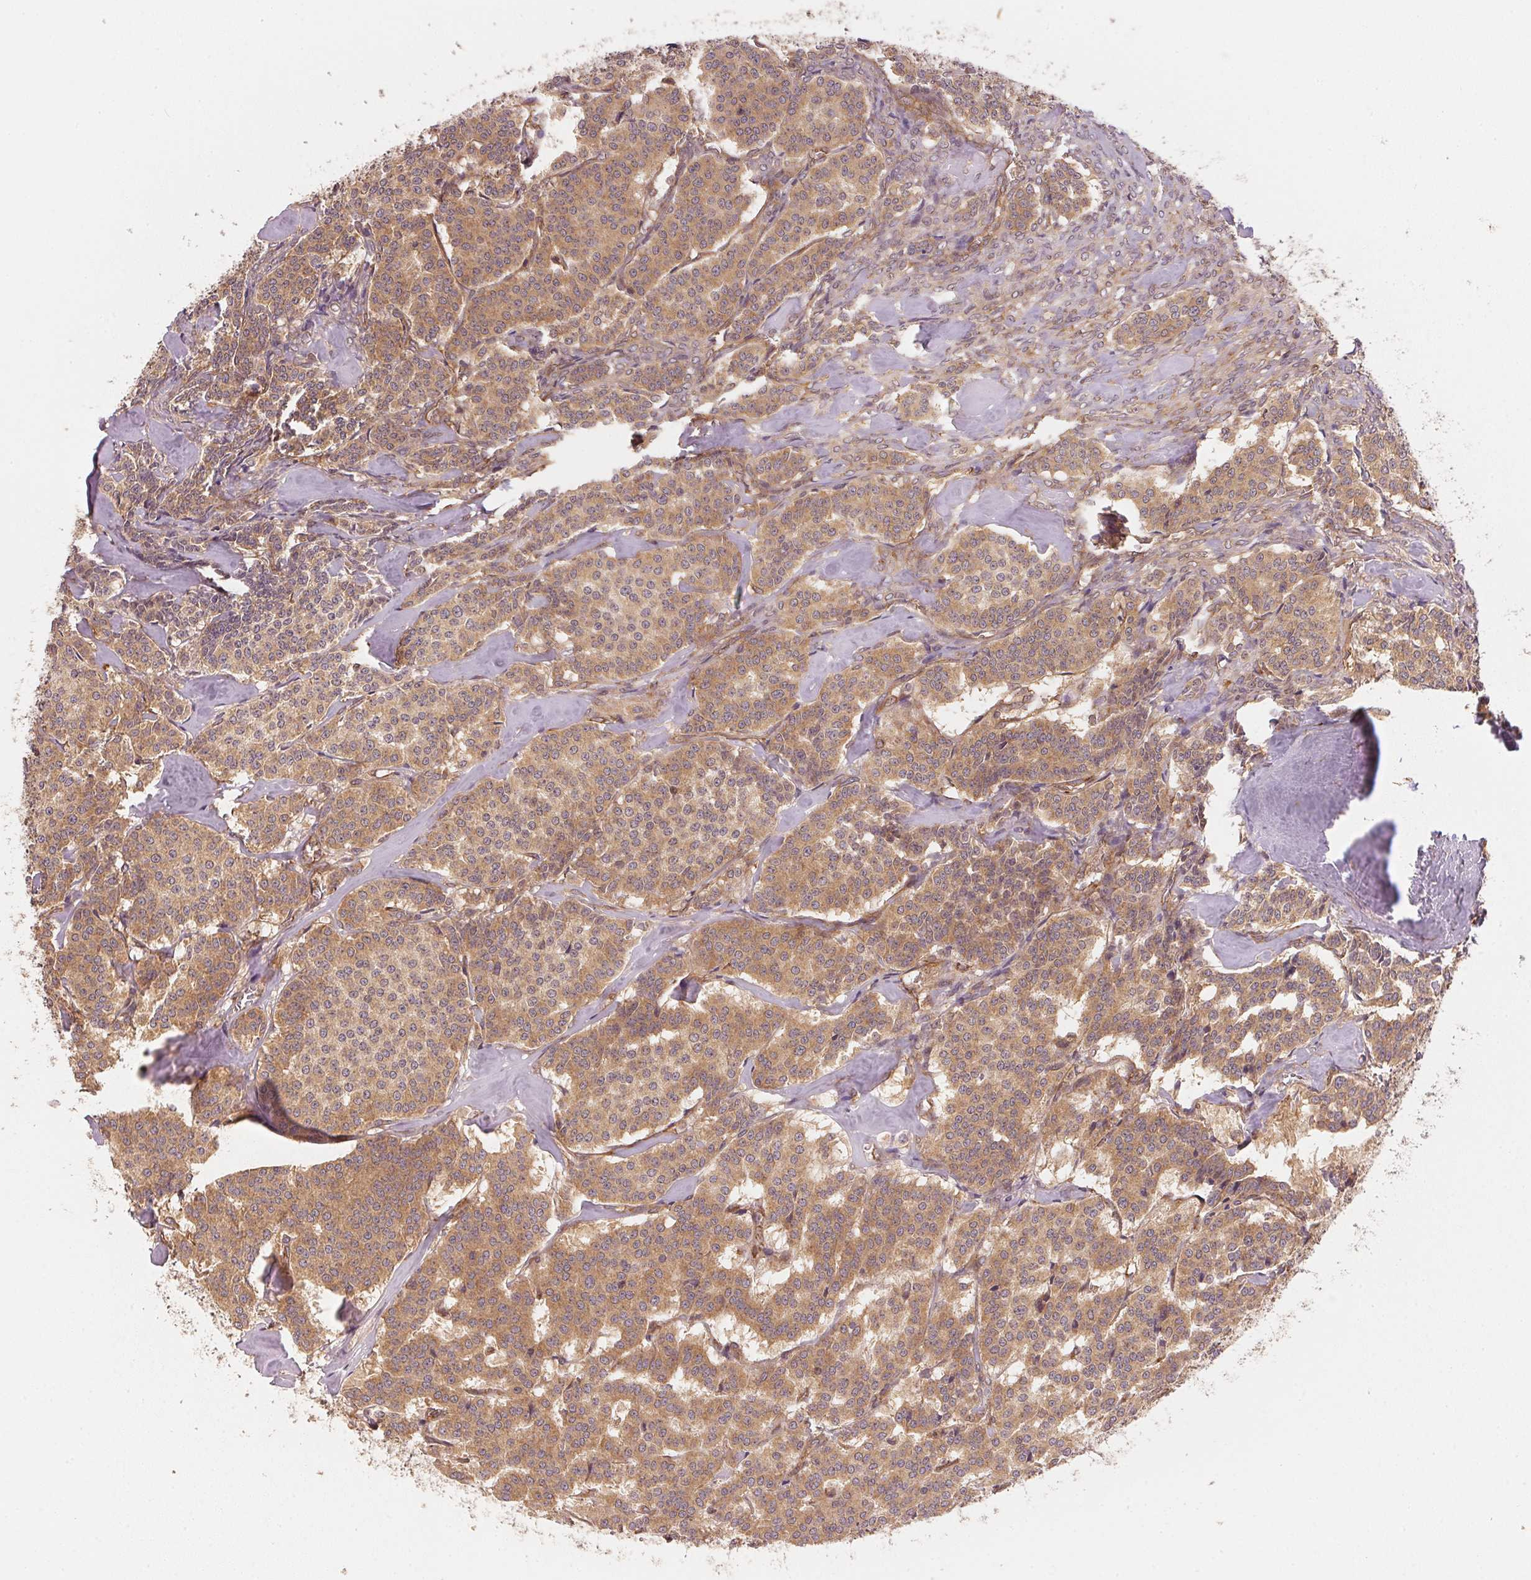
{"staining": {"intensity": "moderate", "quantity": ">75%", "location": "cytoplasmic/membranous"}, "tissue": "carcinoid", "cell_type": "Tumor cells", "image_type": "cancer", "snomed": [{"axis": "morphology", "description": "Carcinoid, malignant, NOS"}, {"axis": "topography", "description": "Lung"}], "caption": "Malignant carcinoid was stained to show a protein in brown. There is medium levels of moderate cytoplasmic/membranous positivity in approximately >75% of tumor cells. (IHC, brightfield microscopy, high magnification).", "gene": "STRN4", "patient": {"sex": "female", "age": 46}}